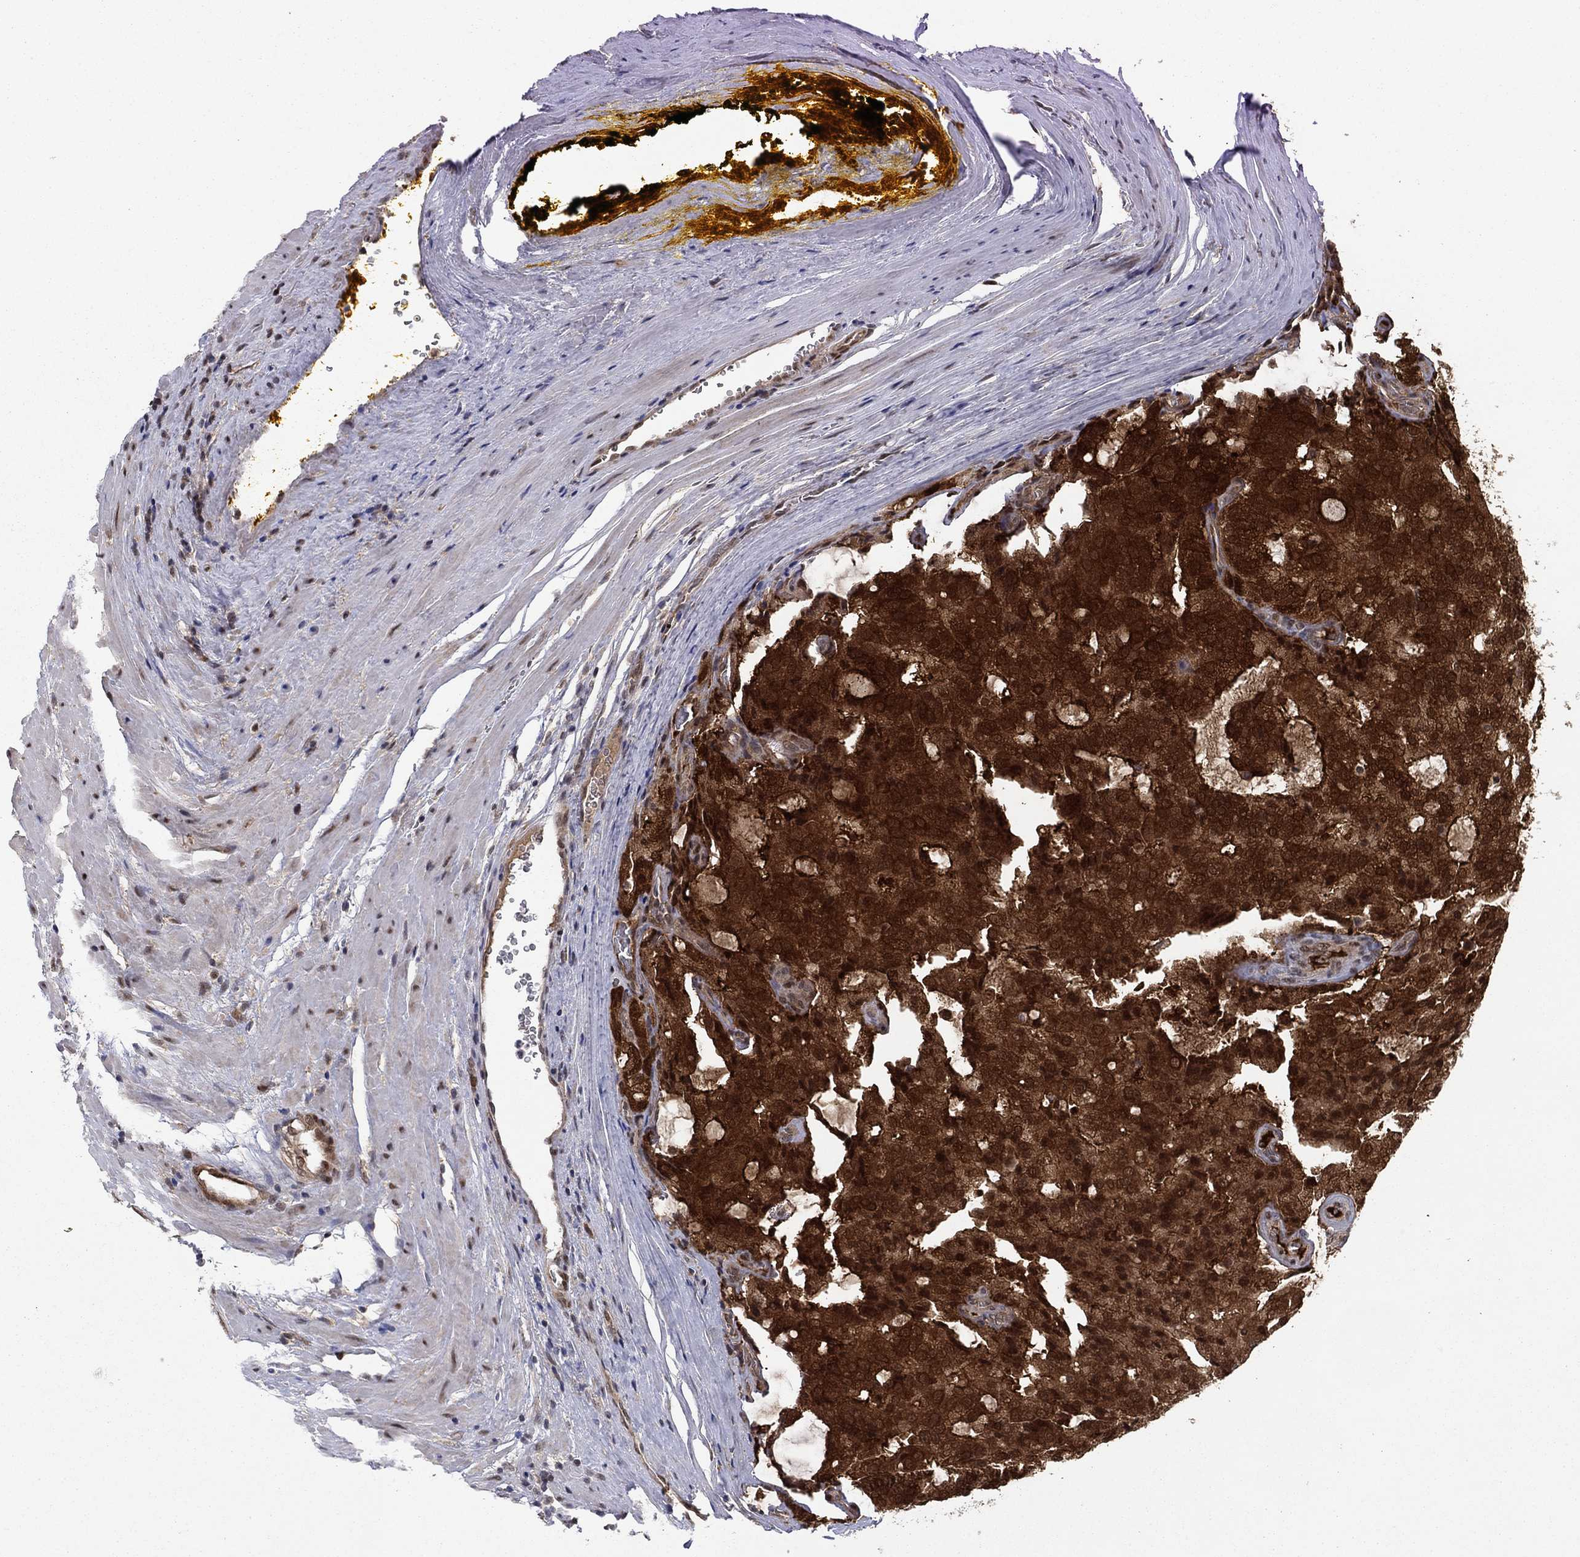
{"staining": {"intensity": "strong", "quantity": ">75%", "location": "cytoplasmic/membranous"}, "tissue": "prostate cancer", "cell_type": "Tumor cells", "image_type": "cancer", "snomed": [{"axis": "morphology", "description": "Adenocarcinoma, NOS"}, {"axis": "topography", "description": "Prostate and seminal vesicle, NOS"}, {"axis": "topography", "description": "Prostate"}], "caption": "Tumor cells display high levels of strong cytoplasmic/membranous expression in approximately >75% of cells in human prostate cancer (adenocarcinoma). The staining was performed using DAB, with brown indicating positive protein expression. Nuclei are stained blue with hematoxylin.", "gene": "FKBP4", "patient": {"sex": "male", "age": 67}}